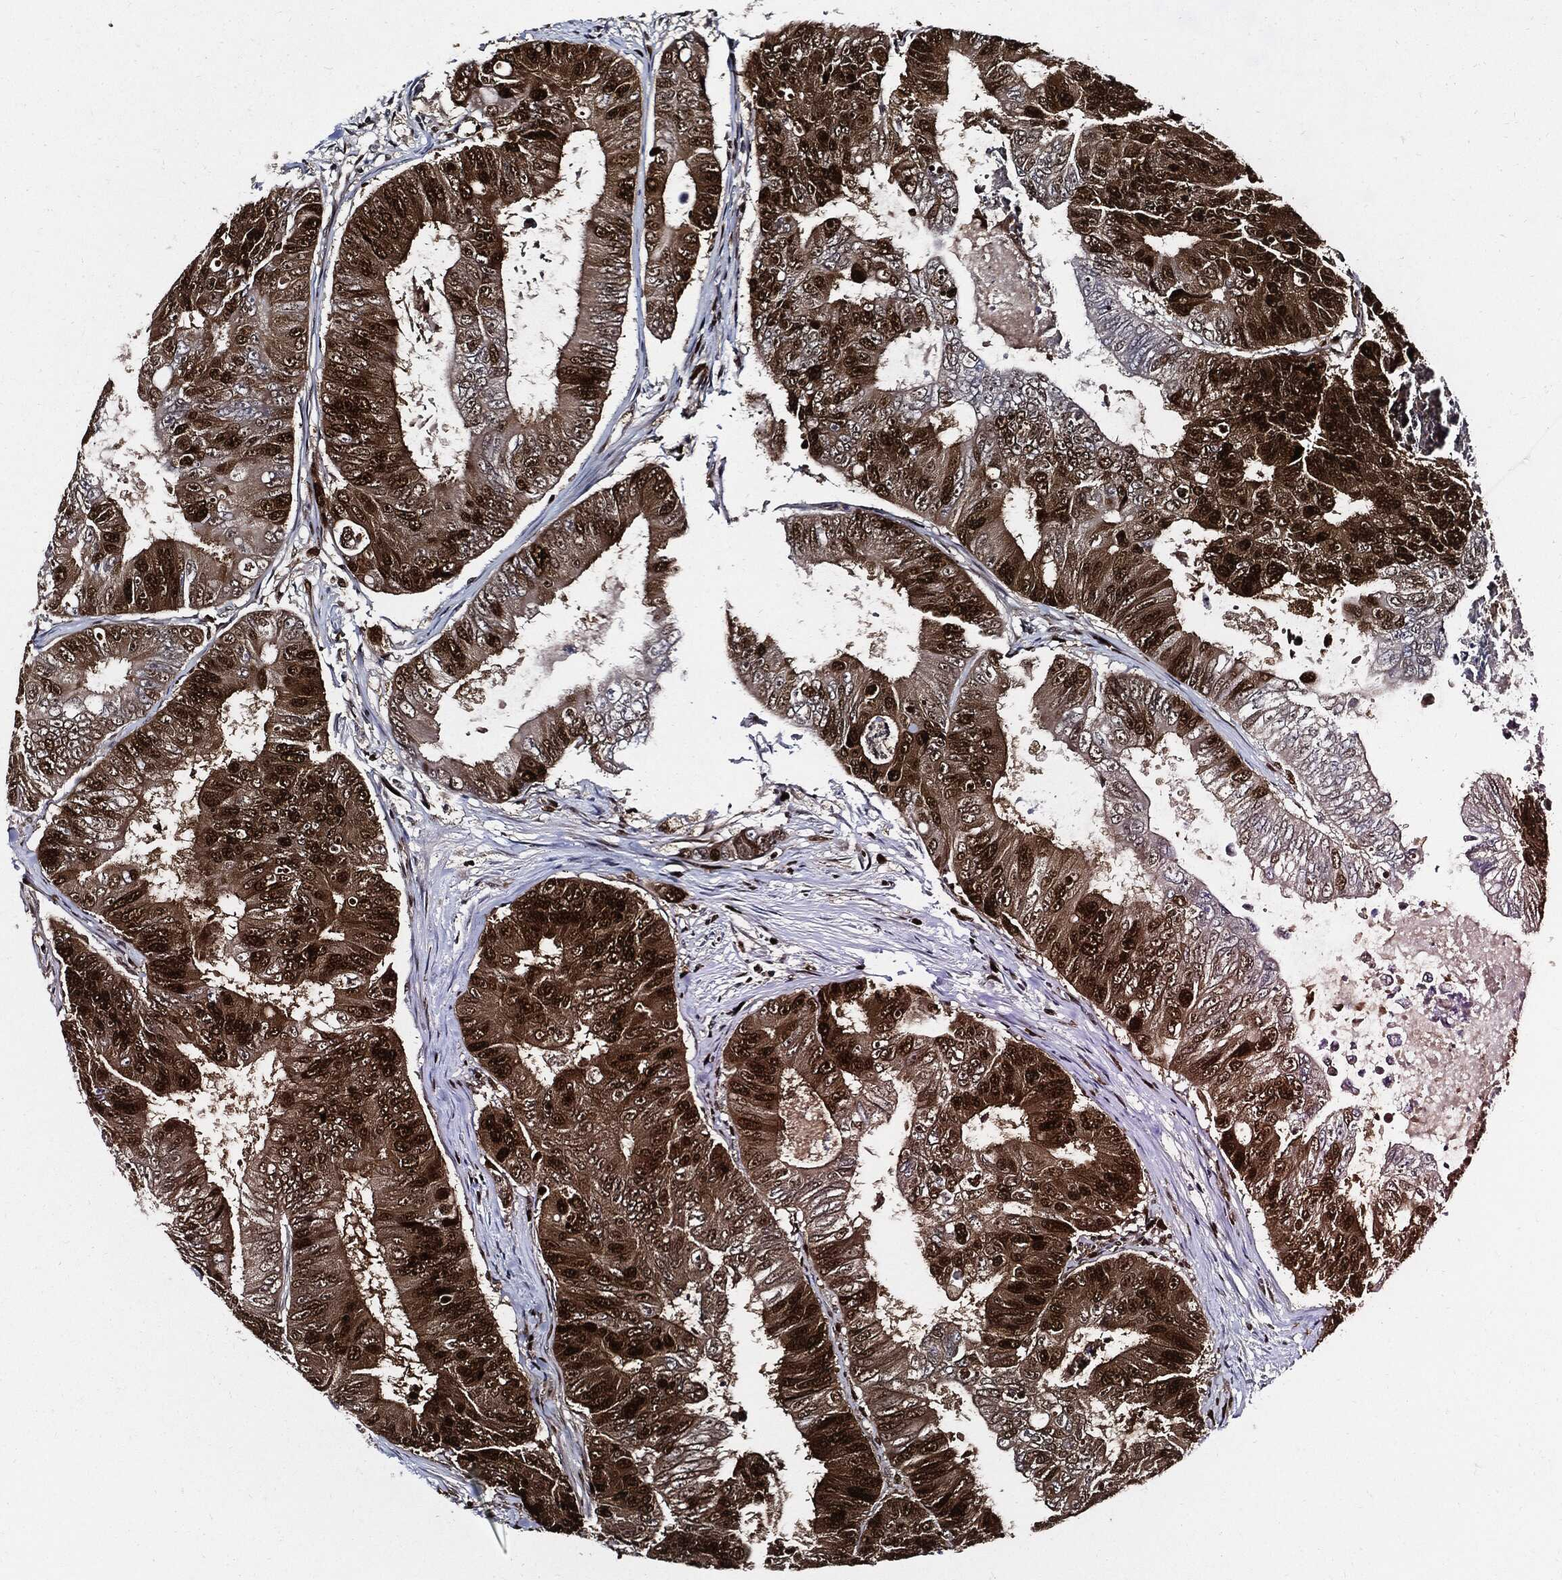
{"staining": {"intensity": "strong", "quantity": ">75%", "location": "nuclear"}, "tissue": "colorectal cancer", "cell_type": "Tumor cells", "image_type": "cancer", "snomed": [{"axis": "morphology", "description": "Adenocarcinoma, NOS"}, {"axis": "topography", "description": "Colon"}], "caption": "Adenocarcinoma (colorectal) stained with DAB IHC reveals high levels of strong nuclear positivity in about >75% of tumor cells.", "gene": "PCNA", "patient": {"sex": "female", "age": 48}}